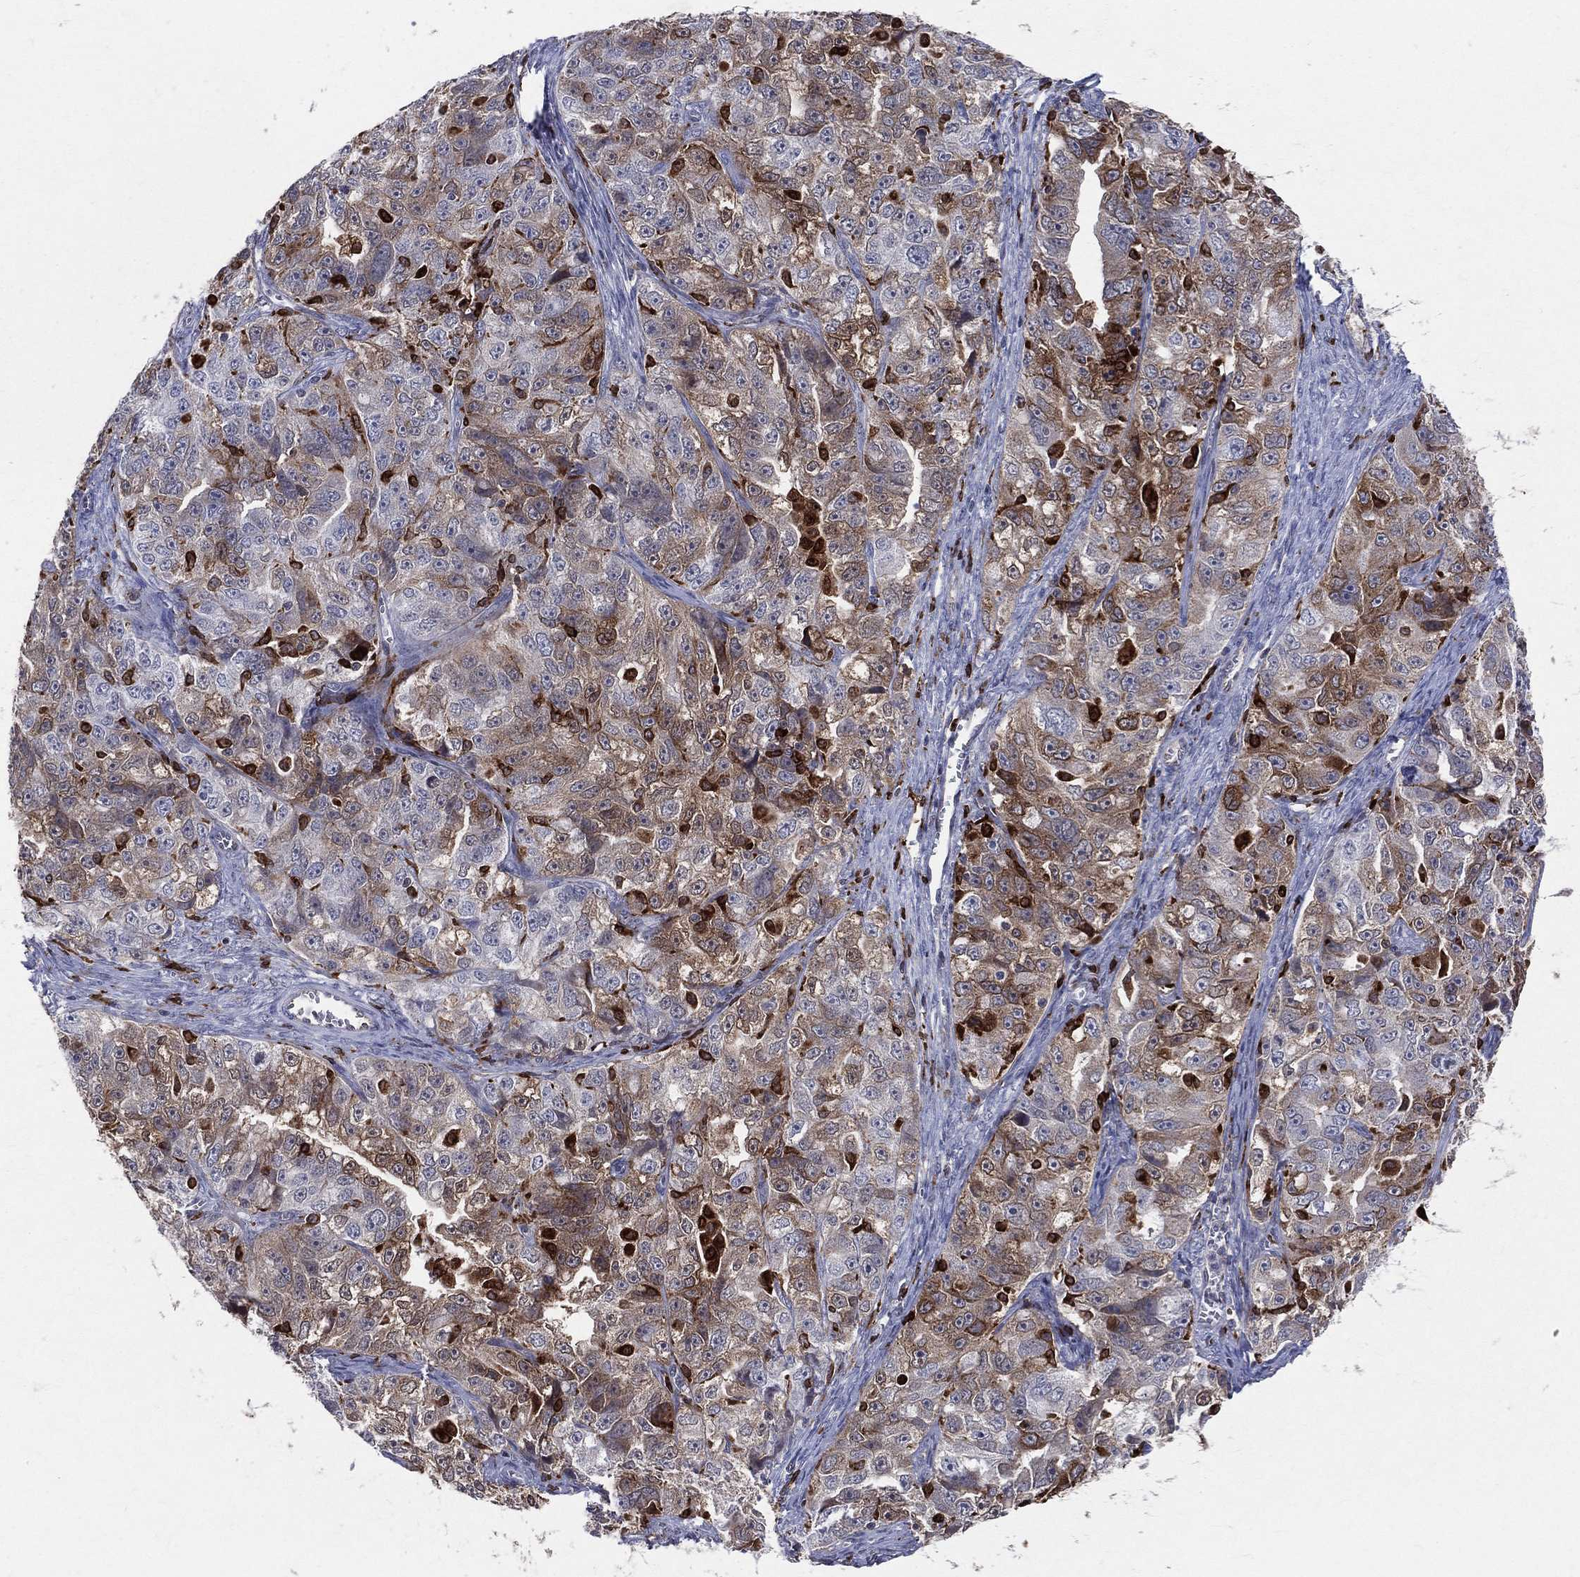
{"staining": {"intensity": "moderate", "quantity": ">75%", "location": "cytoplasmic/membranous"}, "tissue": "ovarian cancer", "cell_type": "Tumor cells", "image_type": "cancer", "snomed": [{"axis": "morphology", "description": "Cystadenocarcinoma, serous, NOS"}, {"axis": "topography", "description": "Ovary"}], "caption": "This histopathology image shows immunohistochemistry (IHC) staining of human ovarian cancer, with medium moderate cytoplasmic/membranous expression in about >75% of tumor cells.", "gene": "CD74", "patient": {"sex": "female", "age": 51}}